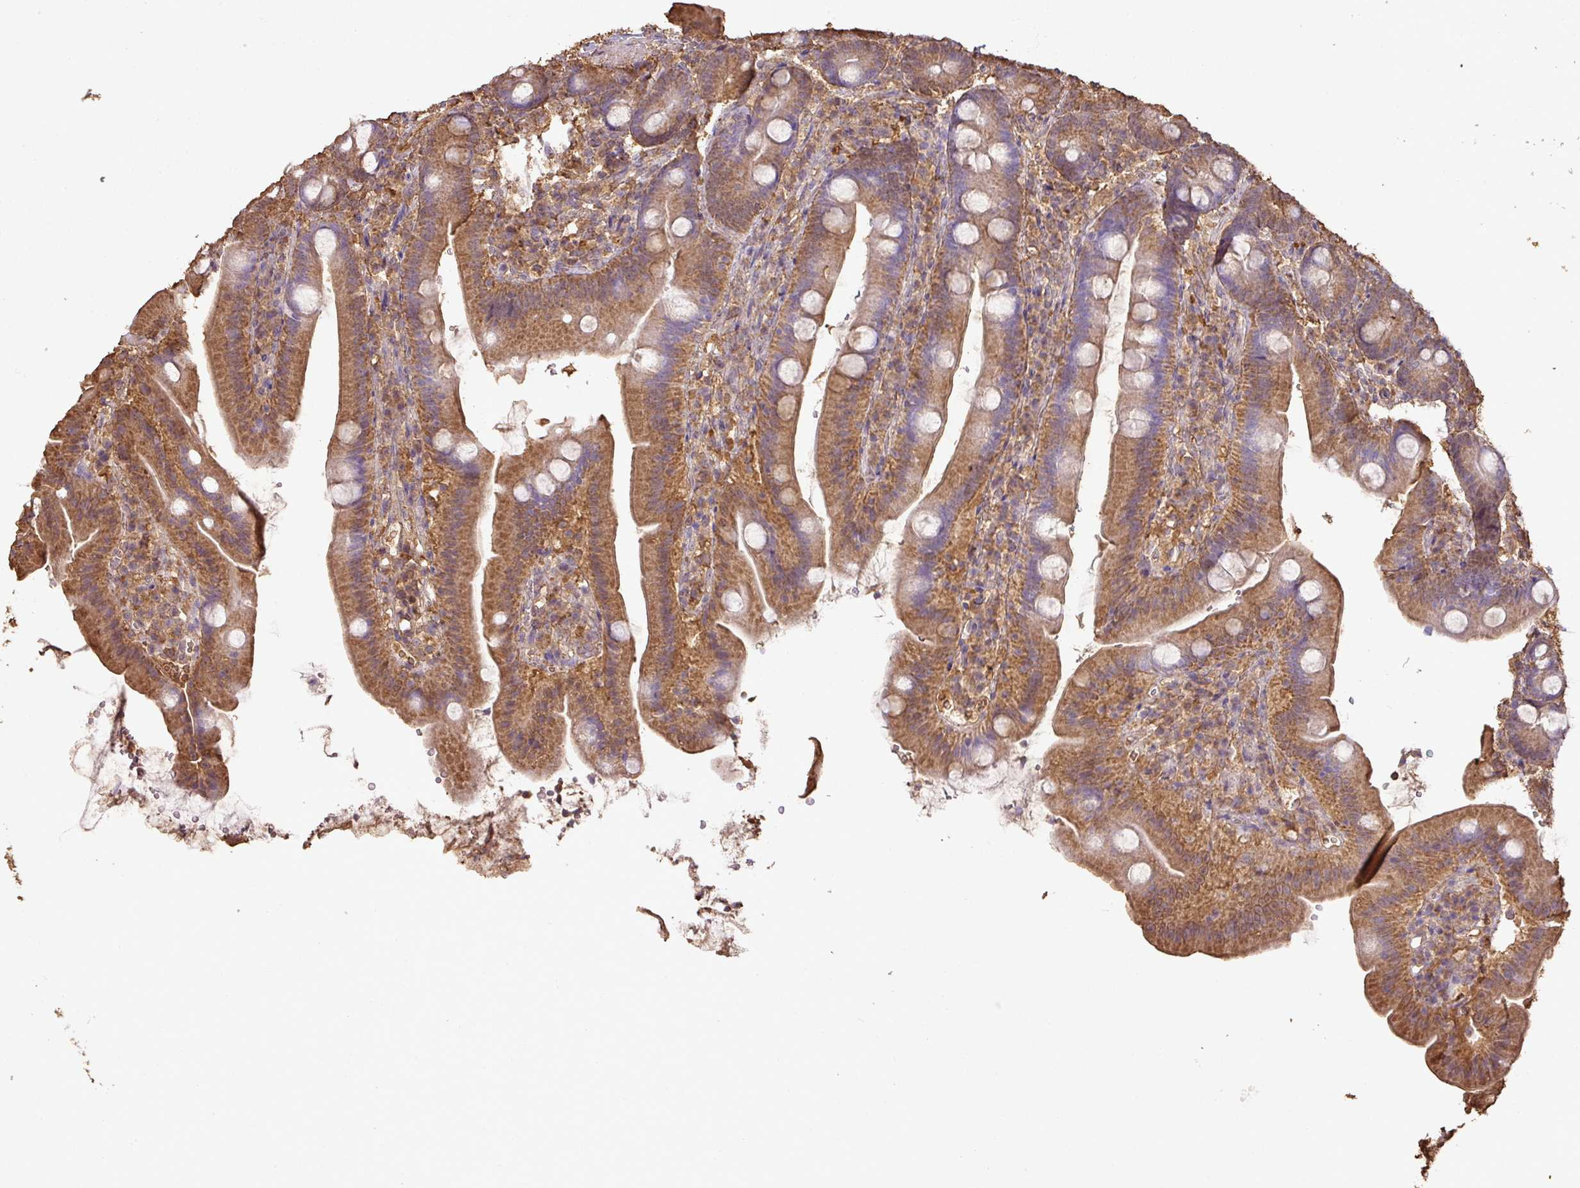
{"staining": {"intensity": "moderate", "quantity": ">75%", "location": "cytoplasmic/membranous"}, "tissue": "duodenum", "cell_type": "Glandular cells", "image_type": "normal", "snomed": [{"axis": "morphology", "description": "Normal tissue, NOS"}, {"axis": "topography", "description": "Duodenum"}], "caption": "The immunohistochemical stain highlights moderate cytoplasmic/membranous staining in glandular cells of benign duodenum.", "gene": "ATAT1", "patient": {"sex": "female", "age": 67}}